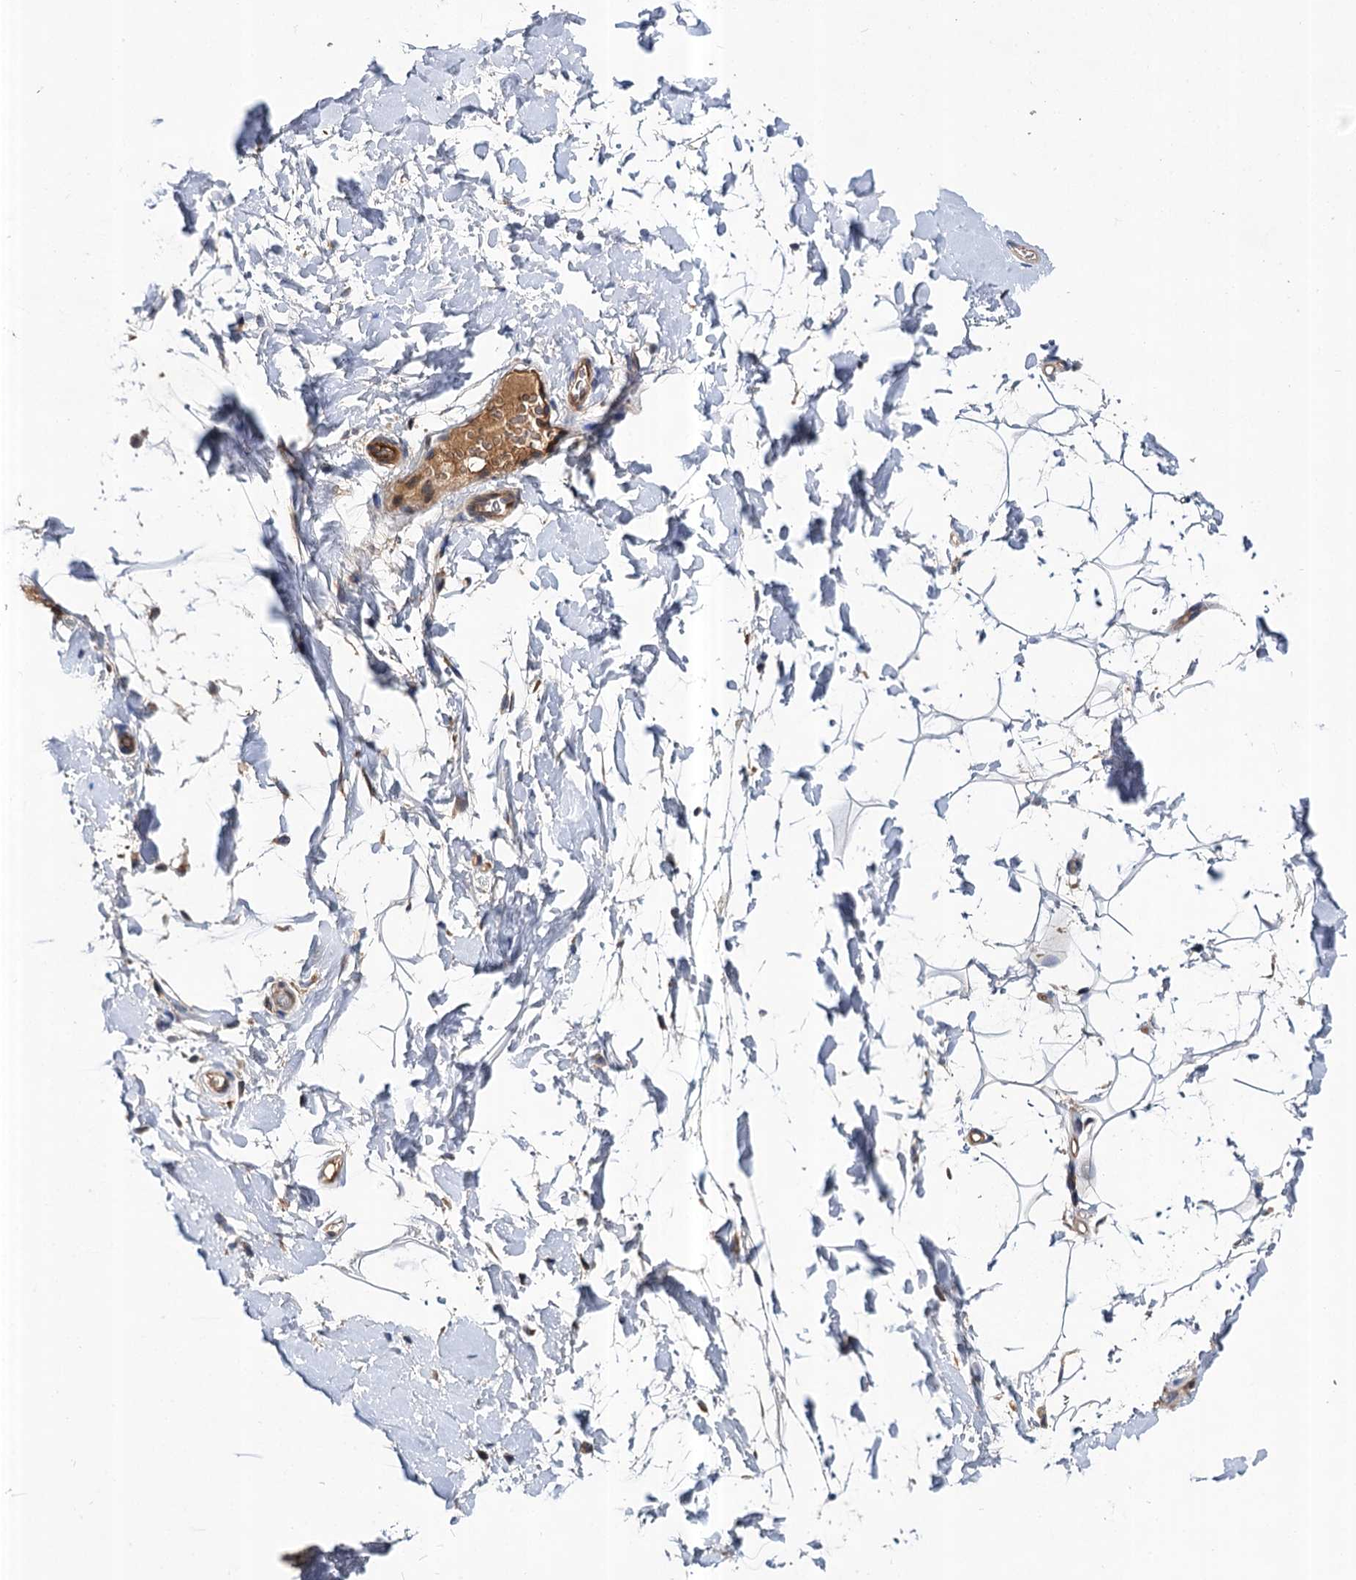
{"staining": {"intensity": "negative", "quantity": "none", "location": "none"}, "tissue": "adipose tissue", "cell_type": "Adipocytes", "image_type": "normal", "snomed": [{"axis": "morphology", "description": "Normal tissue, NOS"}, {"axis": "topography", "description": "Breast"}], "caption": "This is a histopathology image of immunohistochemistry (IHC) staining of unremarkable adipose tissue, which shows no positivity in adipocytes. (DAB (3,3'-diaminobenzidine) IHC visualized using brightfield microscopy, high magnification).", "gene": "ABLIM1", "patient": {"sex": "female", "age": 26}}